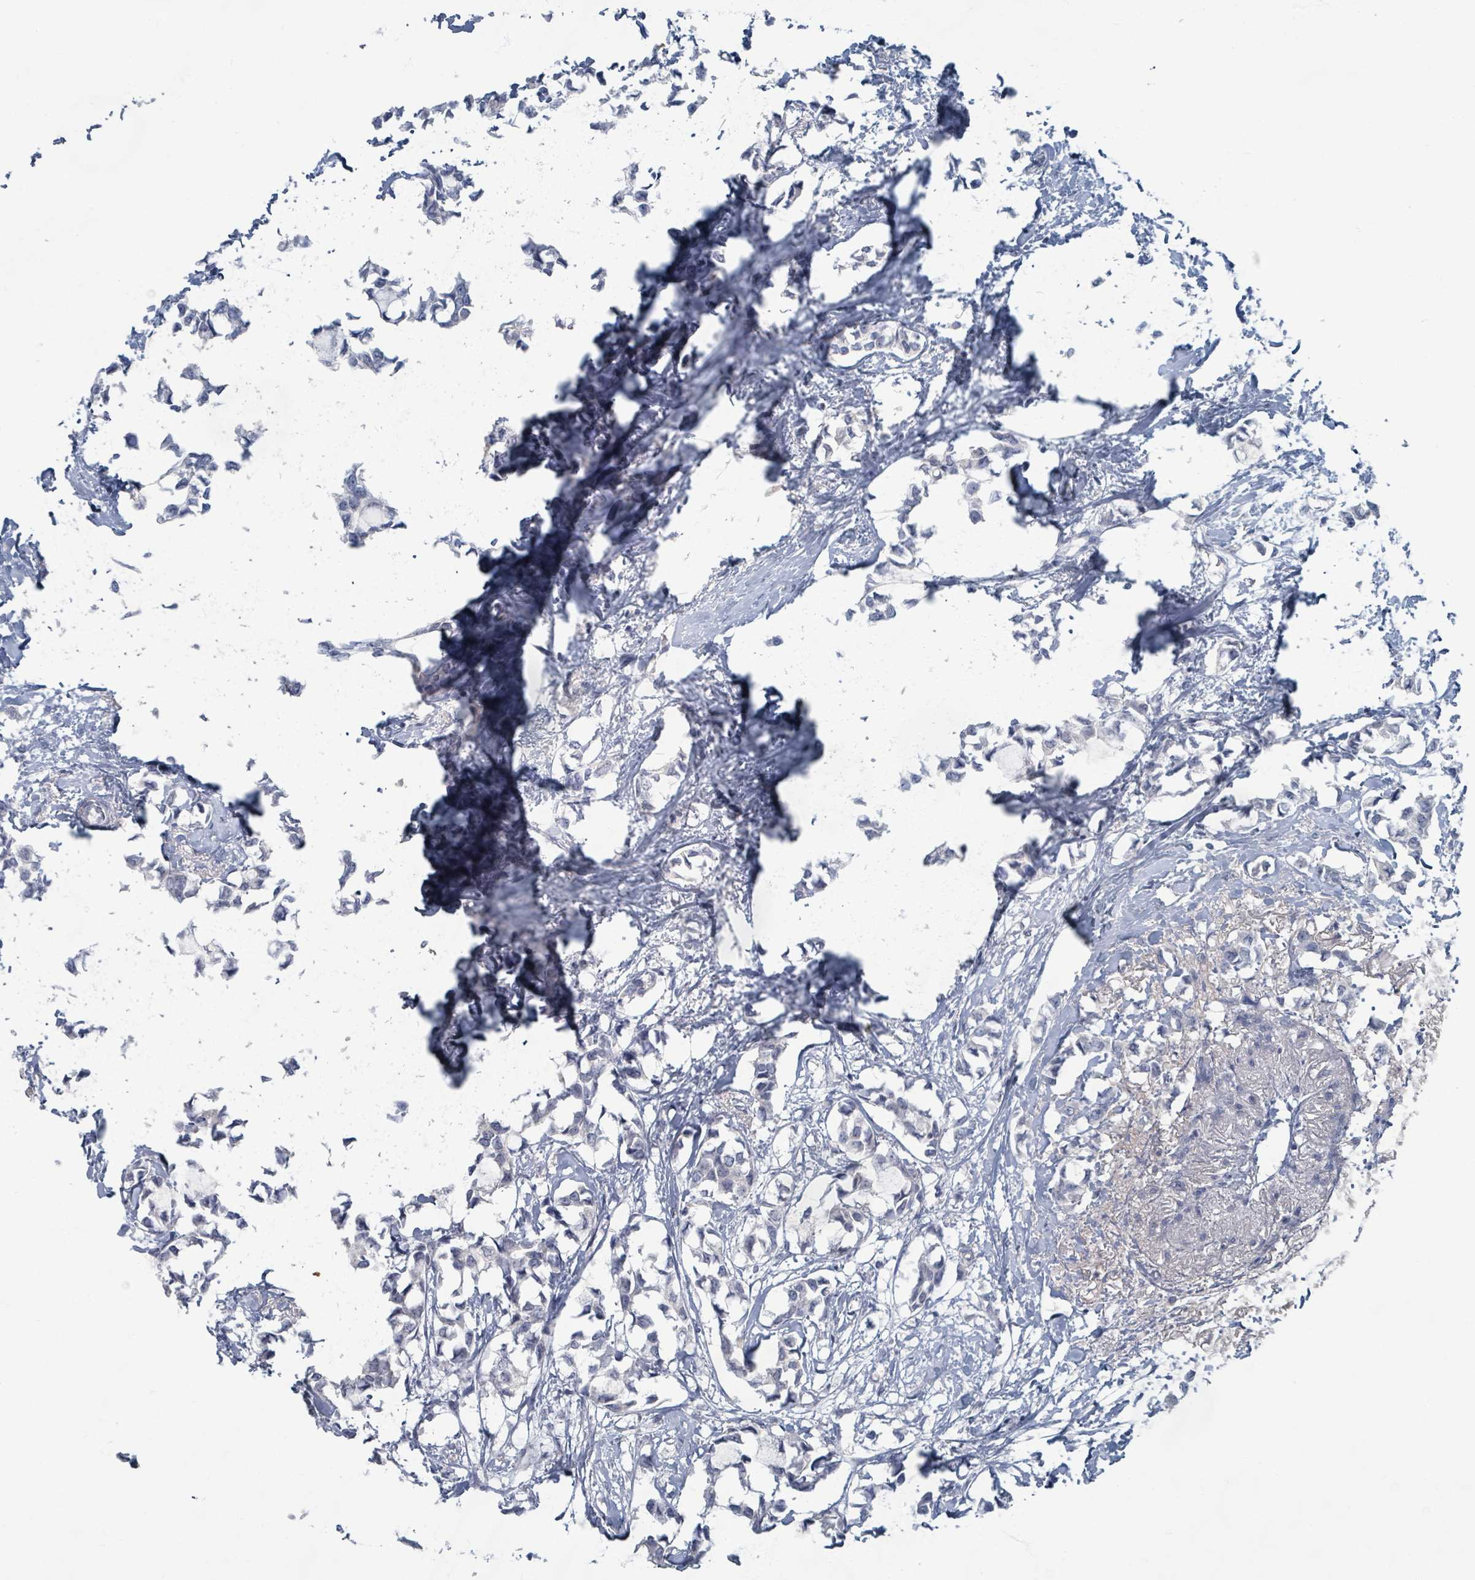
{"staining": {"intensity": "negative", "quantity": "none", "location": "none"}, "tissue": "breast cancer", "cell_type": "Tumor cells", "image_type": "cancer", "snomed": [{"axis": "morphology", "description": "Duct carcinoma"}, {"axis": "topography", "description": "Breast"}], "caption": "An immunohistochemistry (IHC) photomicrograph of breast cancer (invasive ductal carcinoma) is shown. There is no staining in tumor cells of breast cancer (invasive ductal carcinoma).", "gene": "WNT11", "patient": {"sex": "female", "age": 73}}